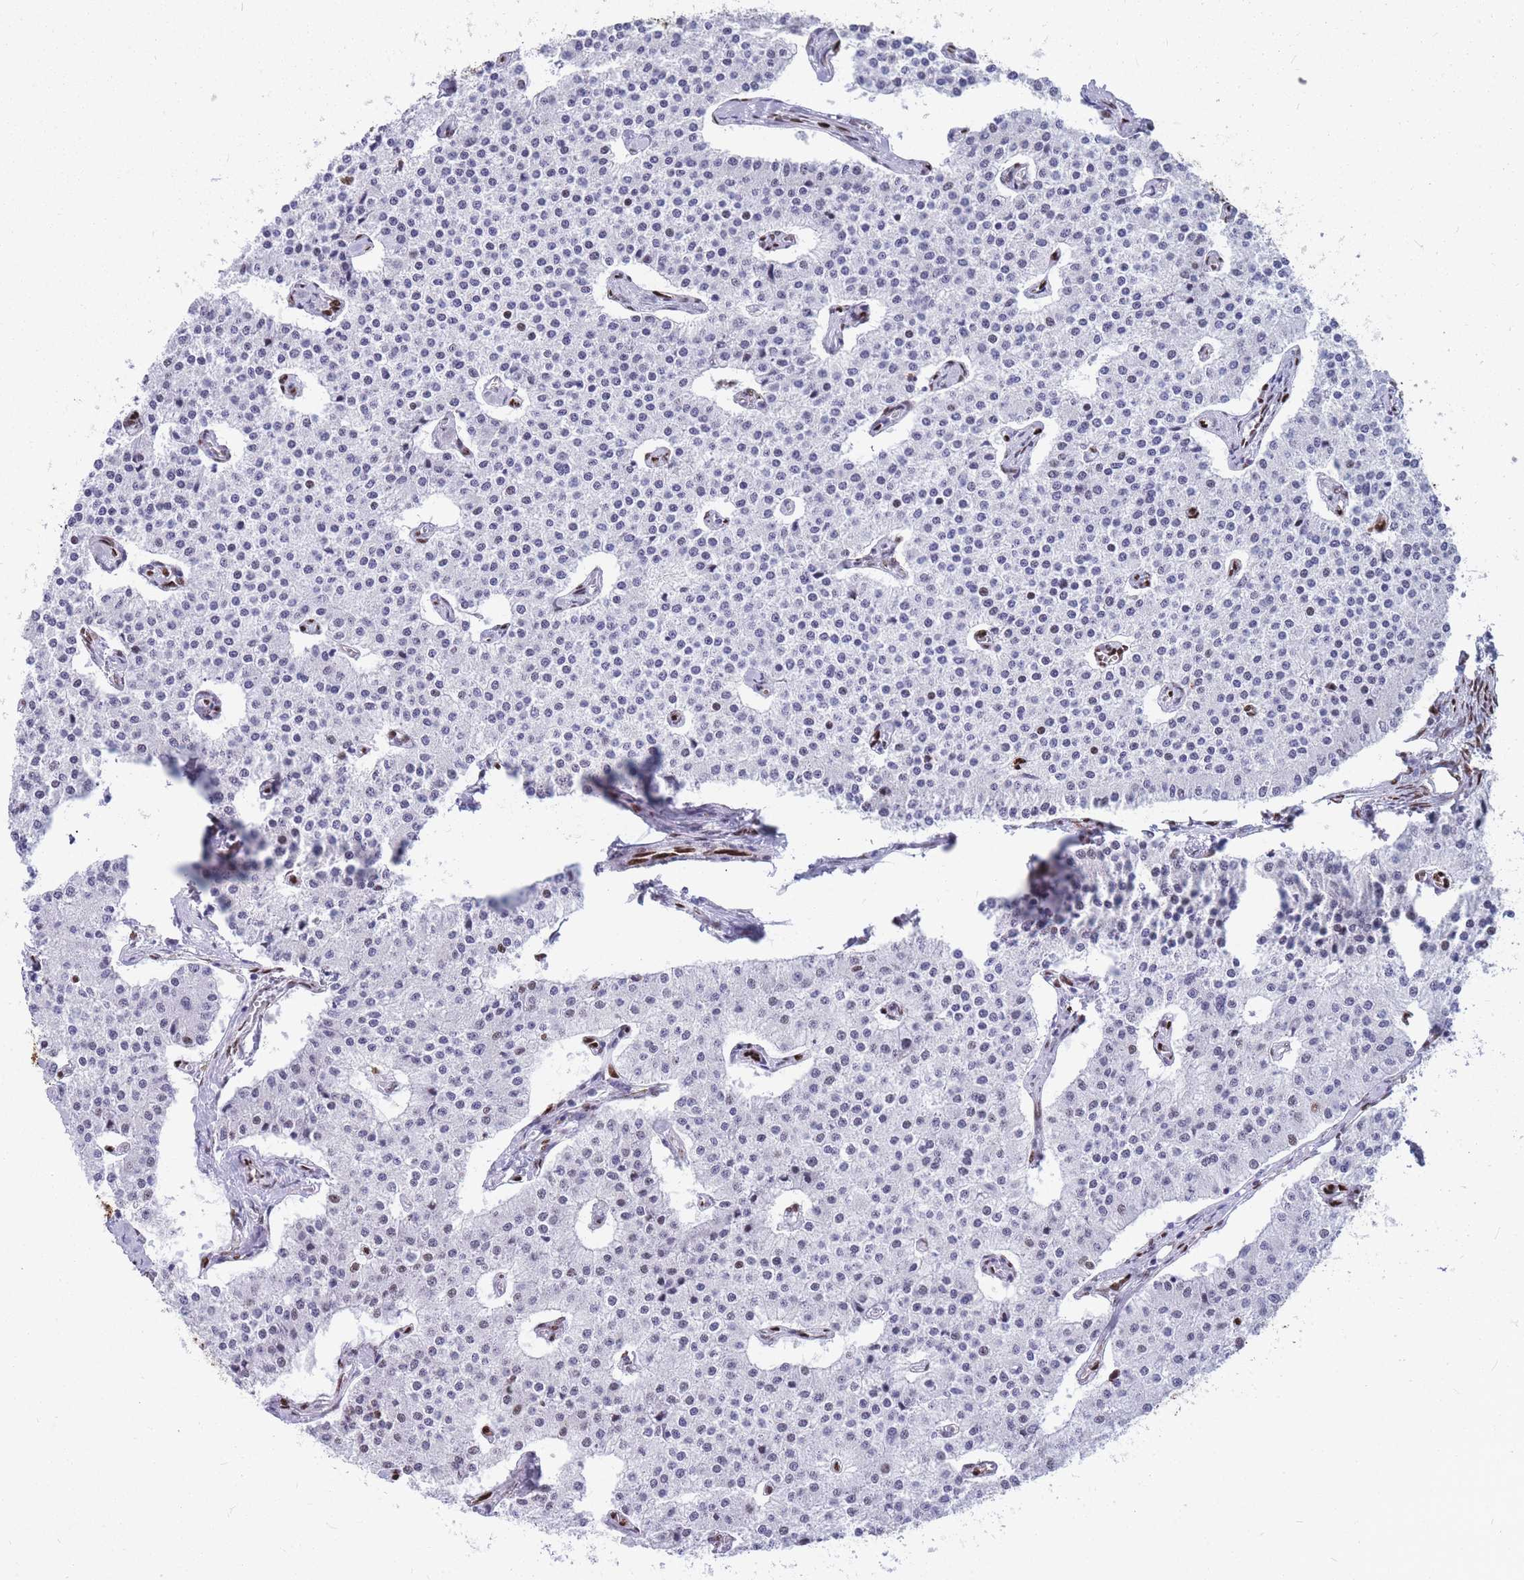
{"staining": {"intensity": "negative", "quantity": "none", "location": "none"}, "tissue": "carcinoid", "cell_type": "Tumor cells", "image_type": "cancer", "snomed": [{"axis": "morphology", "description": "Carcinoid, malignant, NOS"}, {"axis": "topography", "description": "Colon"}], "caption": "This is an immunohistochemistry micrograph of carcinoid. There is no staining in tumor cells.", "gene": "NASP", "patient": {"sex": "female", "age": 52}}